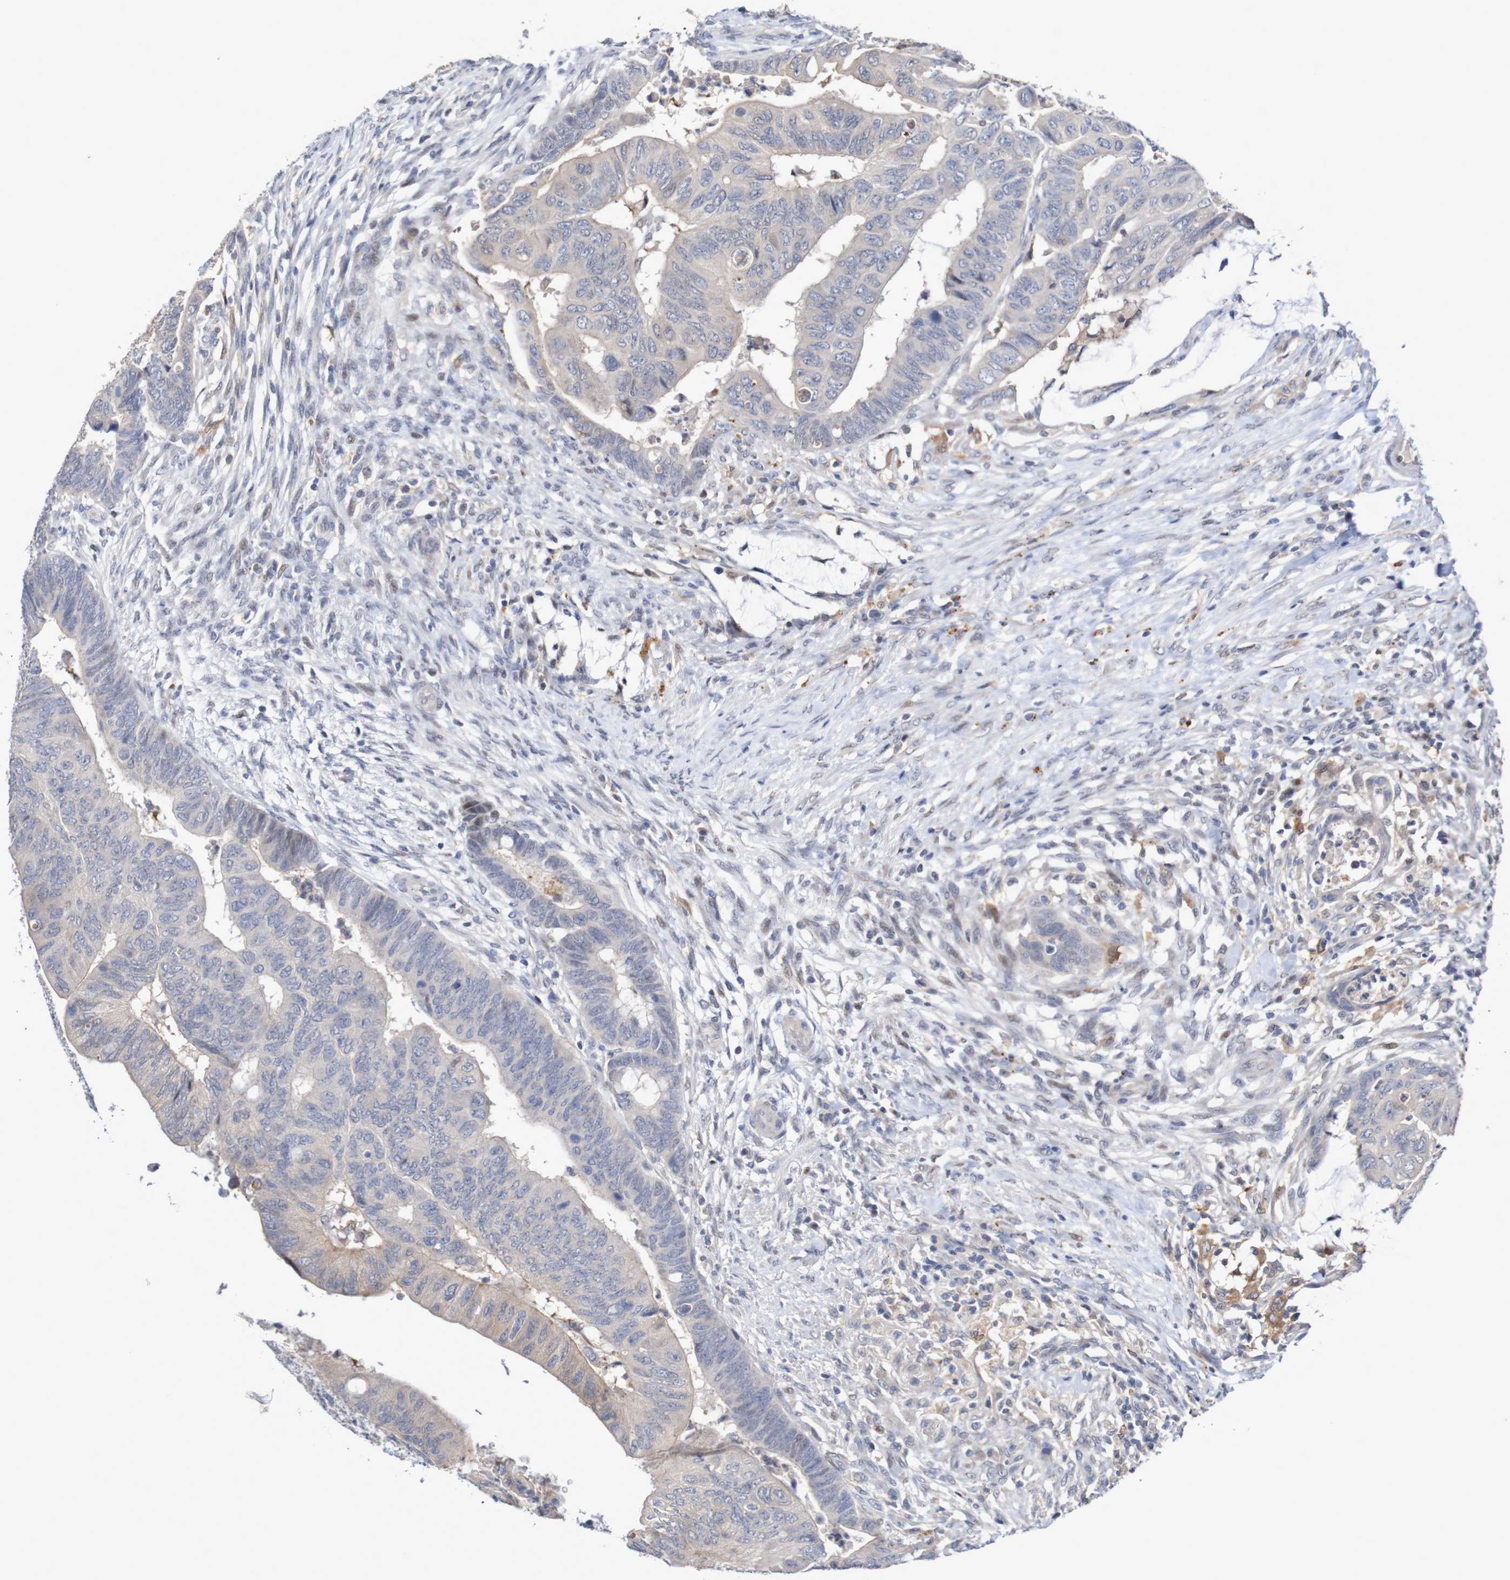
{"staining": {"intensity": "weak", "quantity": "<25%", "location": "cytoplasmic/membranous"}, "tissue": "colorectal cancer", "cell_type": "Tumor cells", "image_type": "cancer", "snomed": [{"axis": "morphology", "description": "Normal tissue, NOS"}, {"axis": "morphology", "description": "Adenocarcinoma, NOS"}, {"axis": "topography", "description": "Rectum"}, {"axis": "topography", "description": "Peripheral nerve tissue"}], "caption": "Immunohistochemical staining of human adenocarcinoma (colorectal) exhibits no significant positivity in tumor cells.", "gene": "FBP2", "patient": {"sex": "male", "age": 92}}